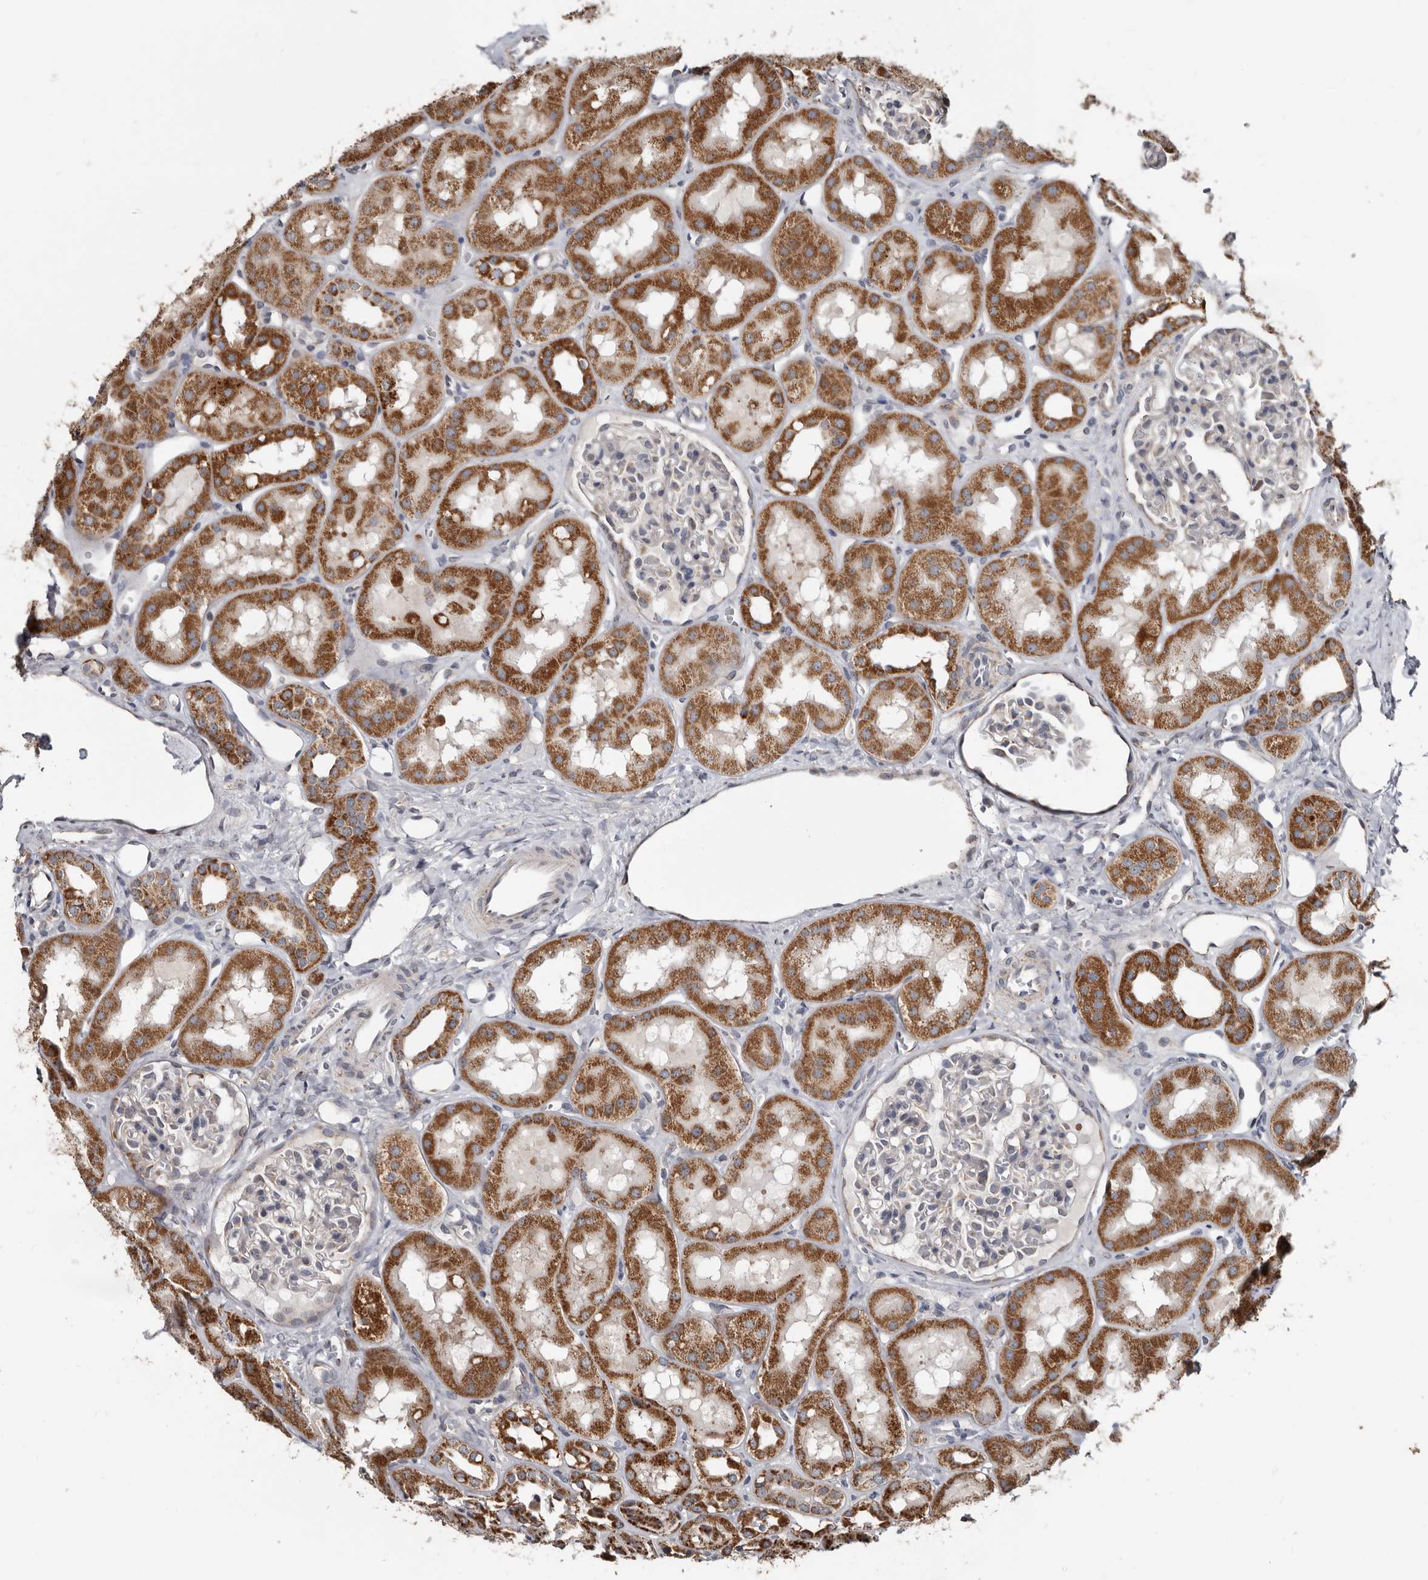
{"staining": {"intensity": "negative", "quantity": "none", "location": "none"}, "tissue": "kidney", "cell_type": "Cells in glomeruli", "image_type": "normal", "snomed": [{"axis": "morphology", "description": "Normal tissue, NOS"}, {"axis": "topography", "description": "Kidney"}], "caption": "Immunohistochemistry histopathology image of normal kidney stained for a protein (brown), which exhibits no staining in cells in glomeruli. (Stains: DAB immunohistochemistry (IHC) with hematoxylin counter stain, Microscopy: brightfield microscopy at high magnification).", "gene": "MRPL18", "patient": {"sex": "male", "age": 16}}